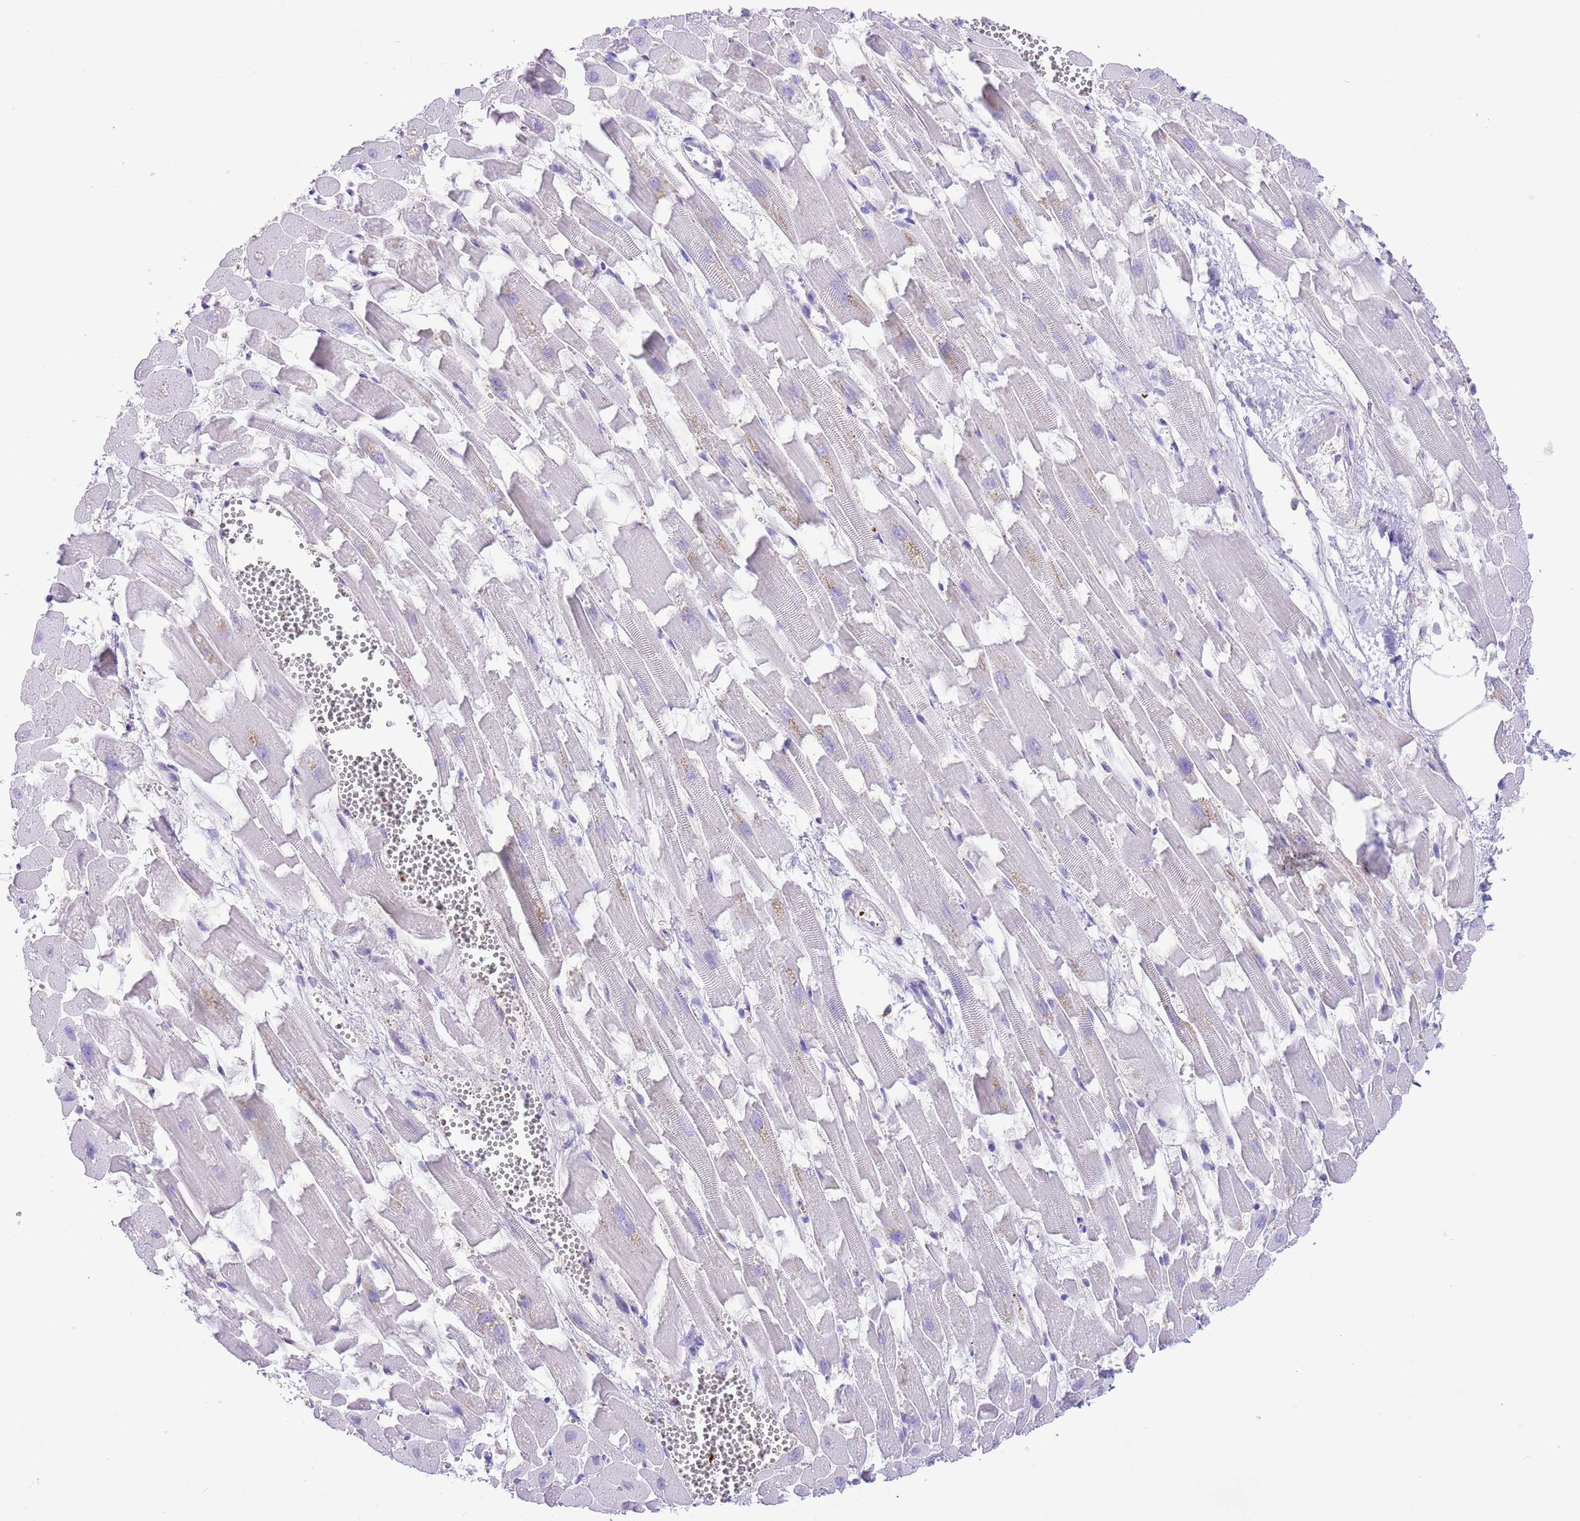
{"staining": {"intensity": "negative", "quantity": "none", "location": "none"}, "tissue": "heart muscle", "cell_type": "Cardiomyocytes", "image_type": "normal", "snomed": [{"axis": "morphology", "description": "Normal tissue, NOS"}, {"axis": "topography", "description": "Heart"}], "caption": "Cardiomyocytes are negative for protein expression in unremarkable human heart muscle.", "gene": "IGF1", "patient": {"sex": "female", "age": 64}}